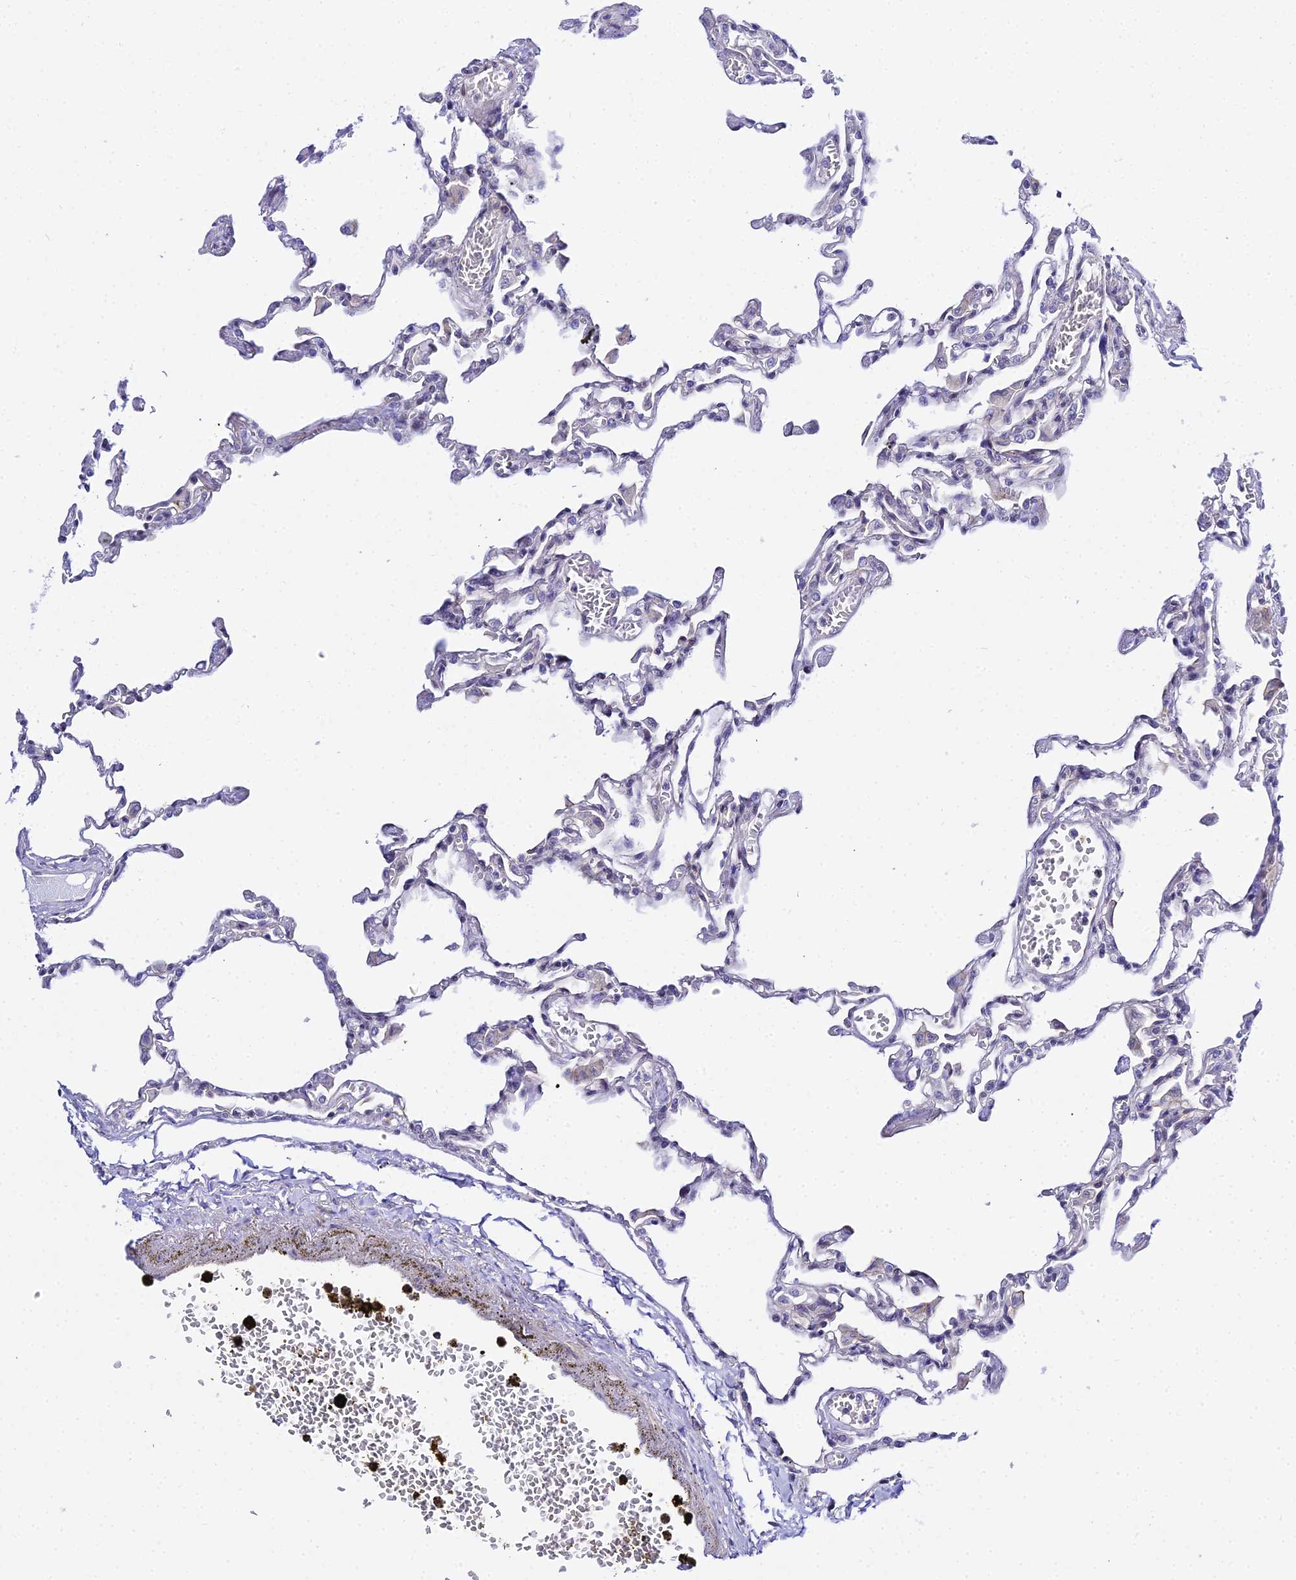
{"staining": {"intensity": "negative", "quantity": "none", "location": "none"}, "tissue": "lung", "cell_type": "Alveolar cells", "image_type": "normal", "snomed": [{"axis": "morphology", "description": "Normal tissue, NOS"}, {"axis": "topography", "description": "Bronchus"}, {"axis": "topography", "description": "Lung"}], "caption": "A high-resolution histopathology image shows immunohistochemistry staining of normal lung, which shows no significant staining in alveolar cells.", "gene": "ZNF628", "patient": {"sex": "female", "age": 49}}